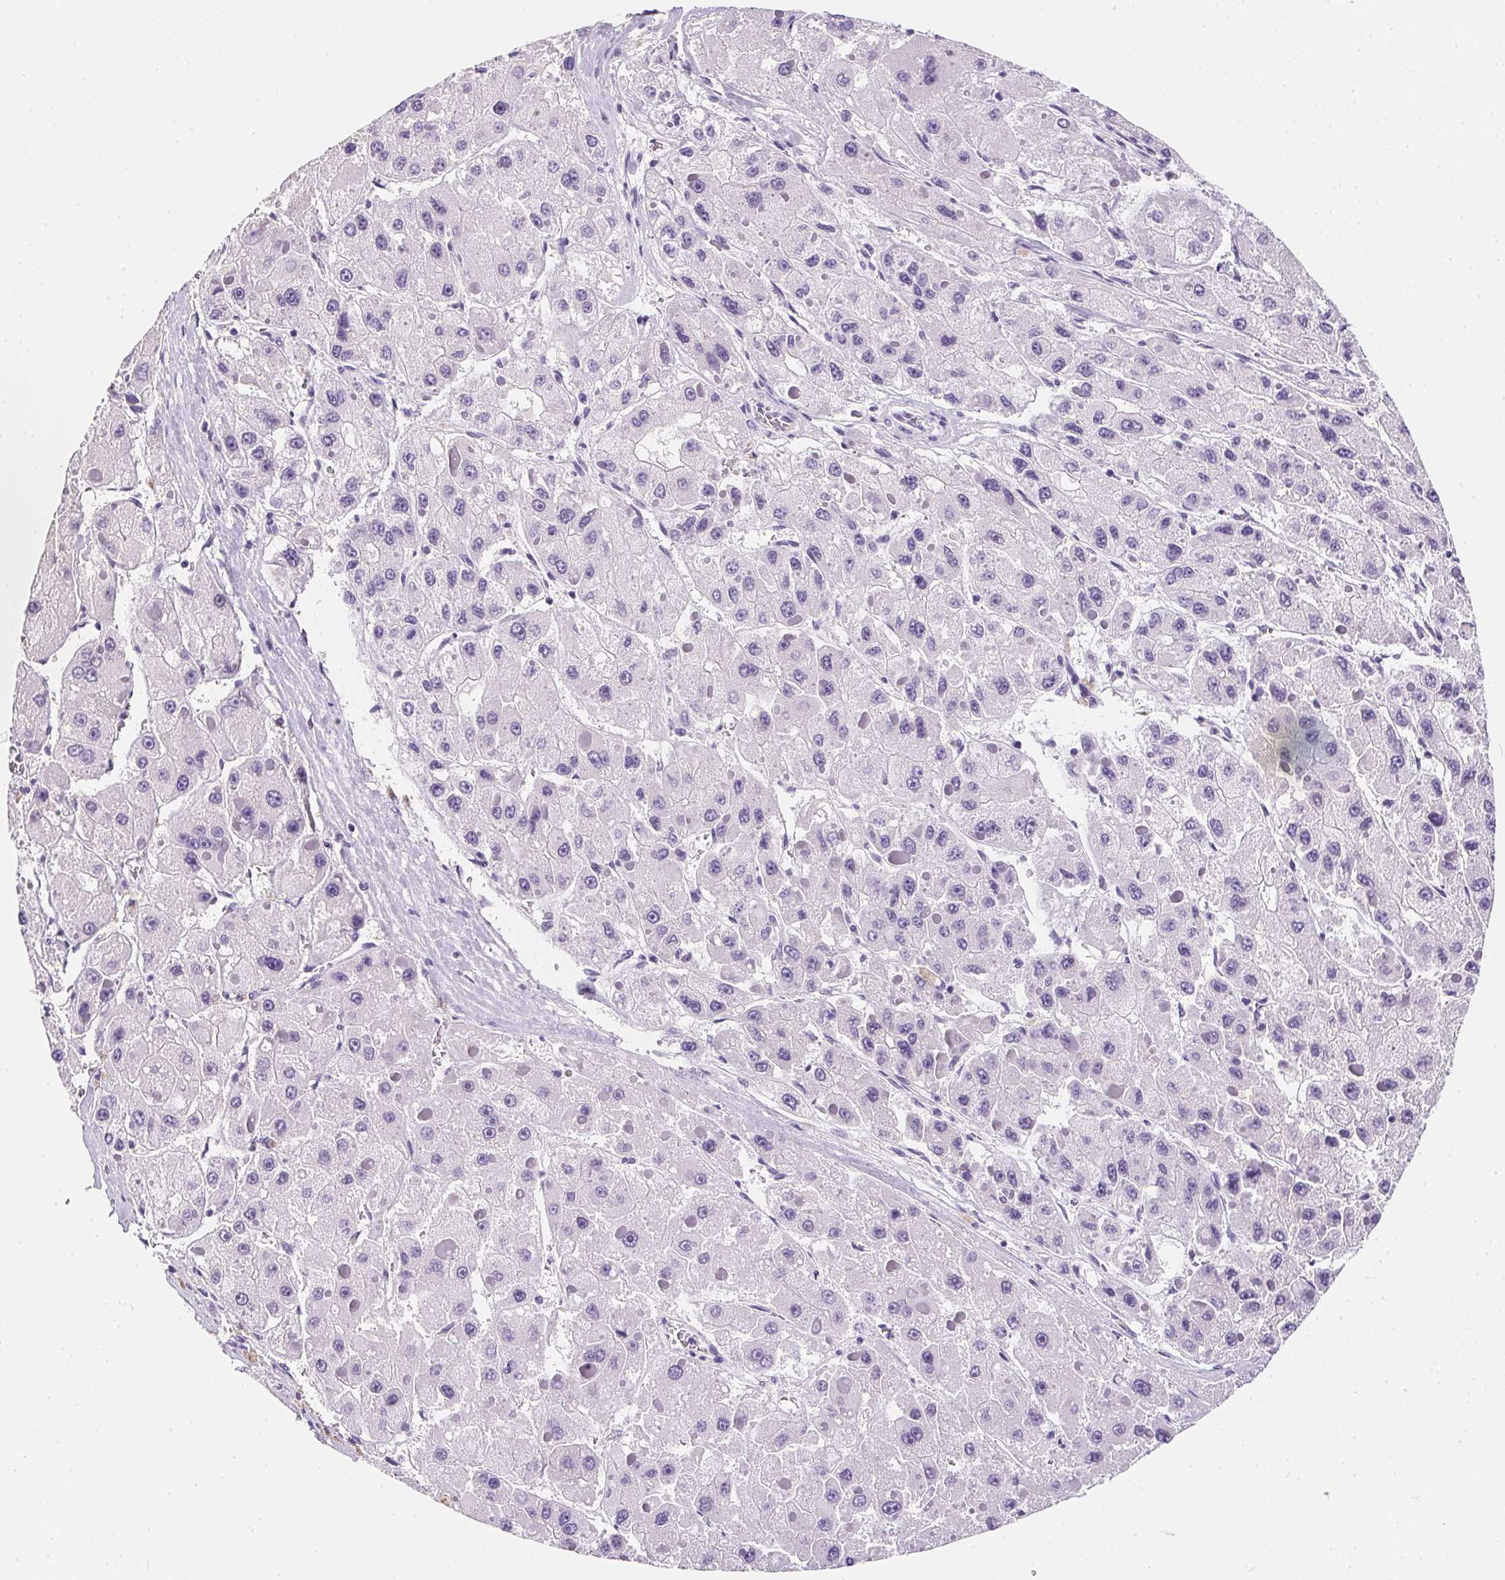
{"staining": {"intensity": "negative", "quantity": "none", "location": "none"}, "tissue": "liver cancer", "cell_type": "Tumor cells", "image_type": "cancer", "snomed": [{"axis": "morphology", "description": "Carcinoma, Hepatocellular, NOS"}, {"axis": "topography", "description": "Liver"}], "caption": "Tumor cells show no significant positivity in liver hepatocellular carcinoma. (Stains: DAB immunohistochemistry with hematoxylin counter stain, Microscopy: brightfield microscopy at high magnification).", "gene": "AQP5", "patient": {"sex": "female", "age": 73}}